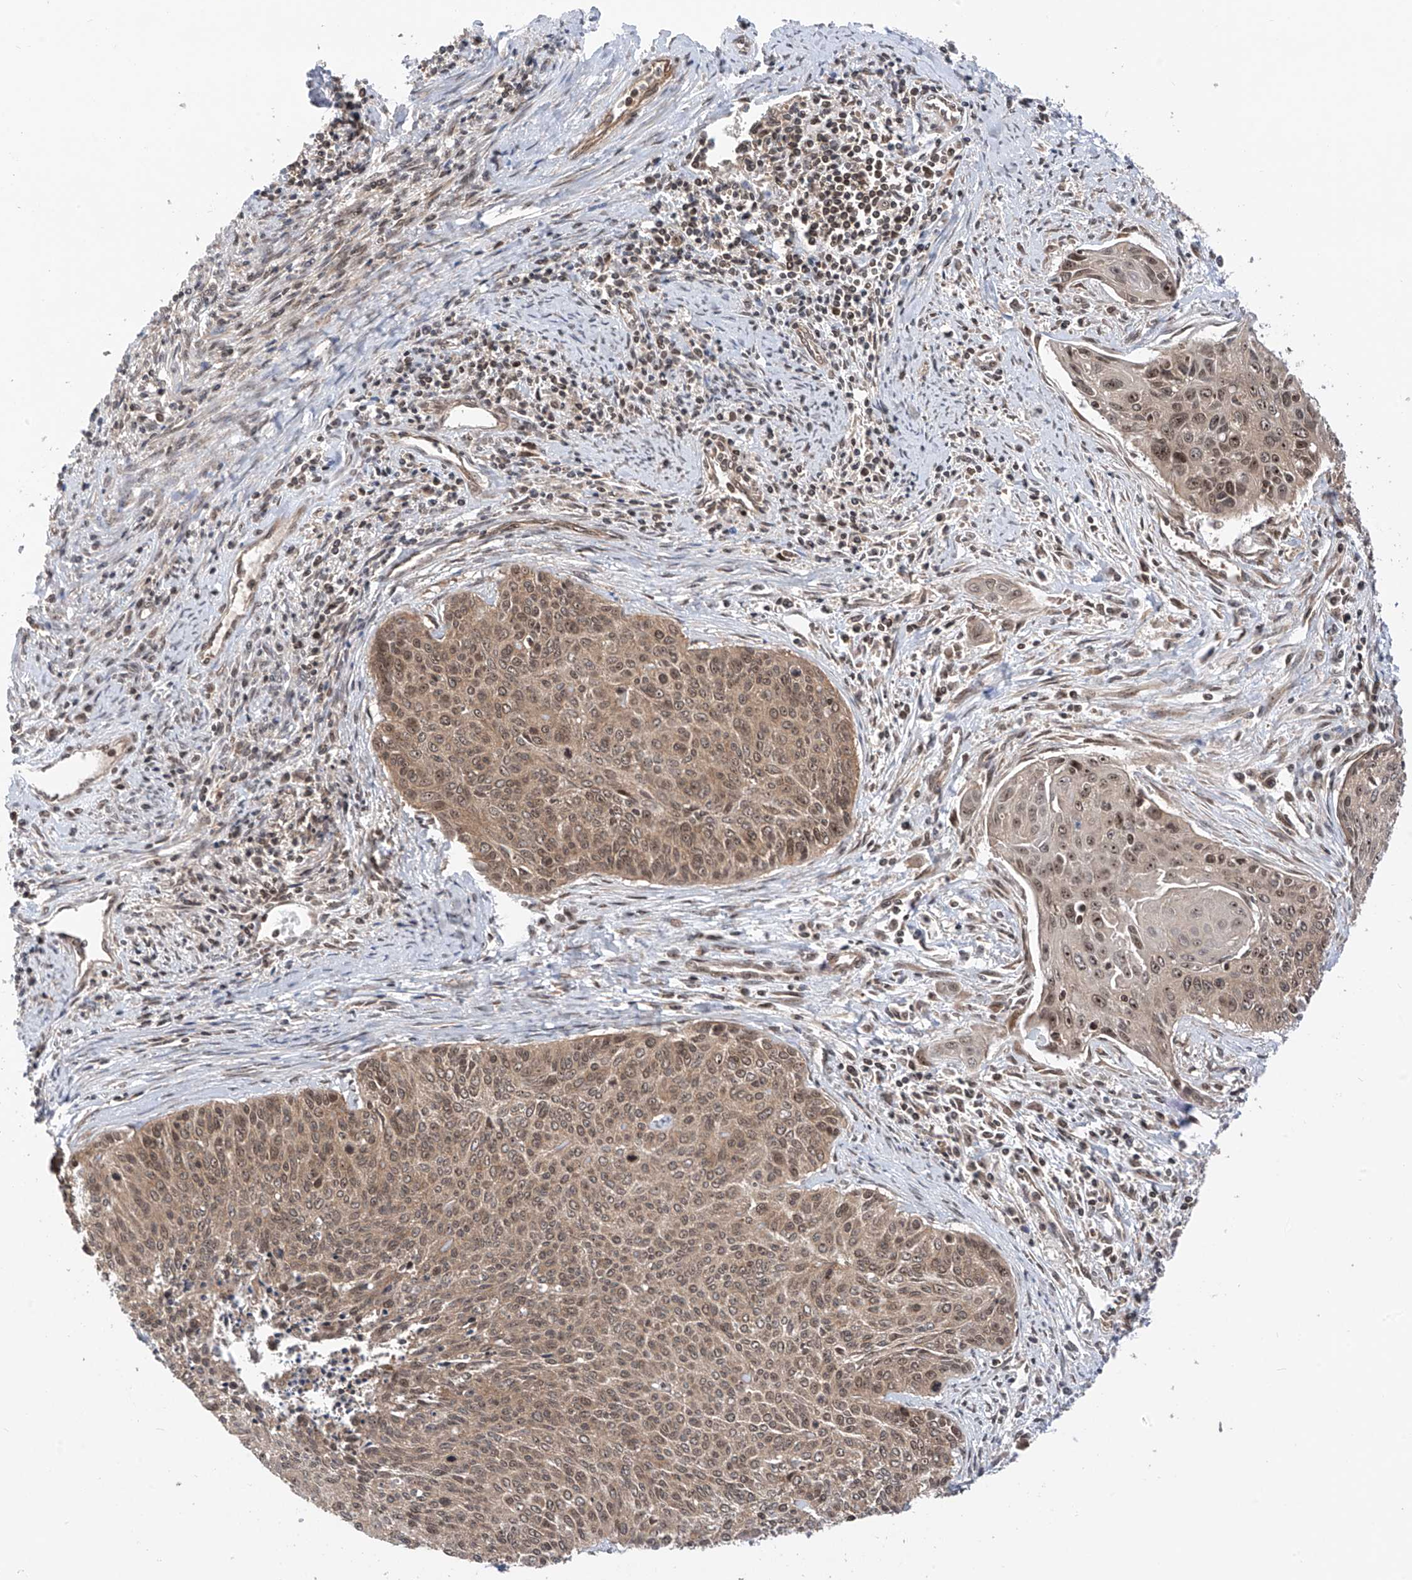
{"staining": {"intensity": "moderate", "quantity": ">75%", "location": "cytoplasmic/membranous,nuclear"}, "tissue": "cervical cancer", "cell_type": "Tumor cells", "image_type": "cancer", "snomed": [{"axis": "morphology", "description": "Squamous cell carcinoma, NOS"}, {"axis": "topography", "description": "Cervix"}], "caption": "Protein expression by immunohistochemistry exhibits moderate cytoplasmic/membranous and nuclear expression in approximately >75% of tumor cells in cervical cancer (squamous cell carcinoma). The protein is shown in brown color, while the nuclei are stained blue.", "gene": "C1orf131", "patient": {"sex": "female", "age": 55}}